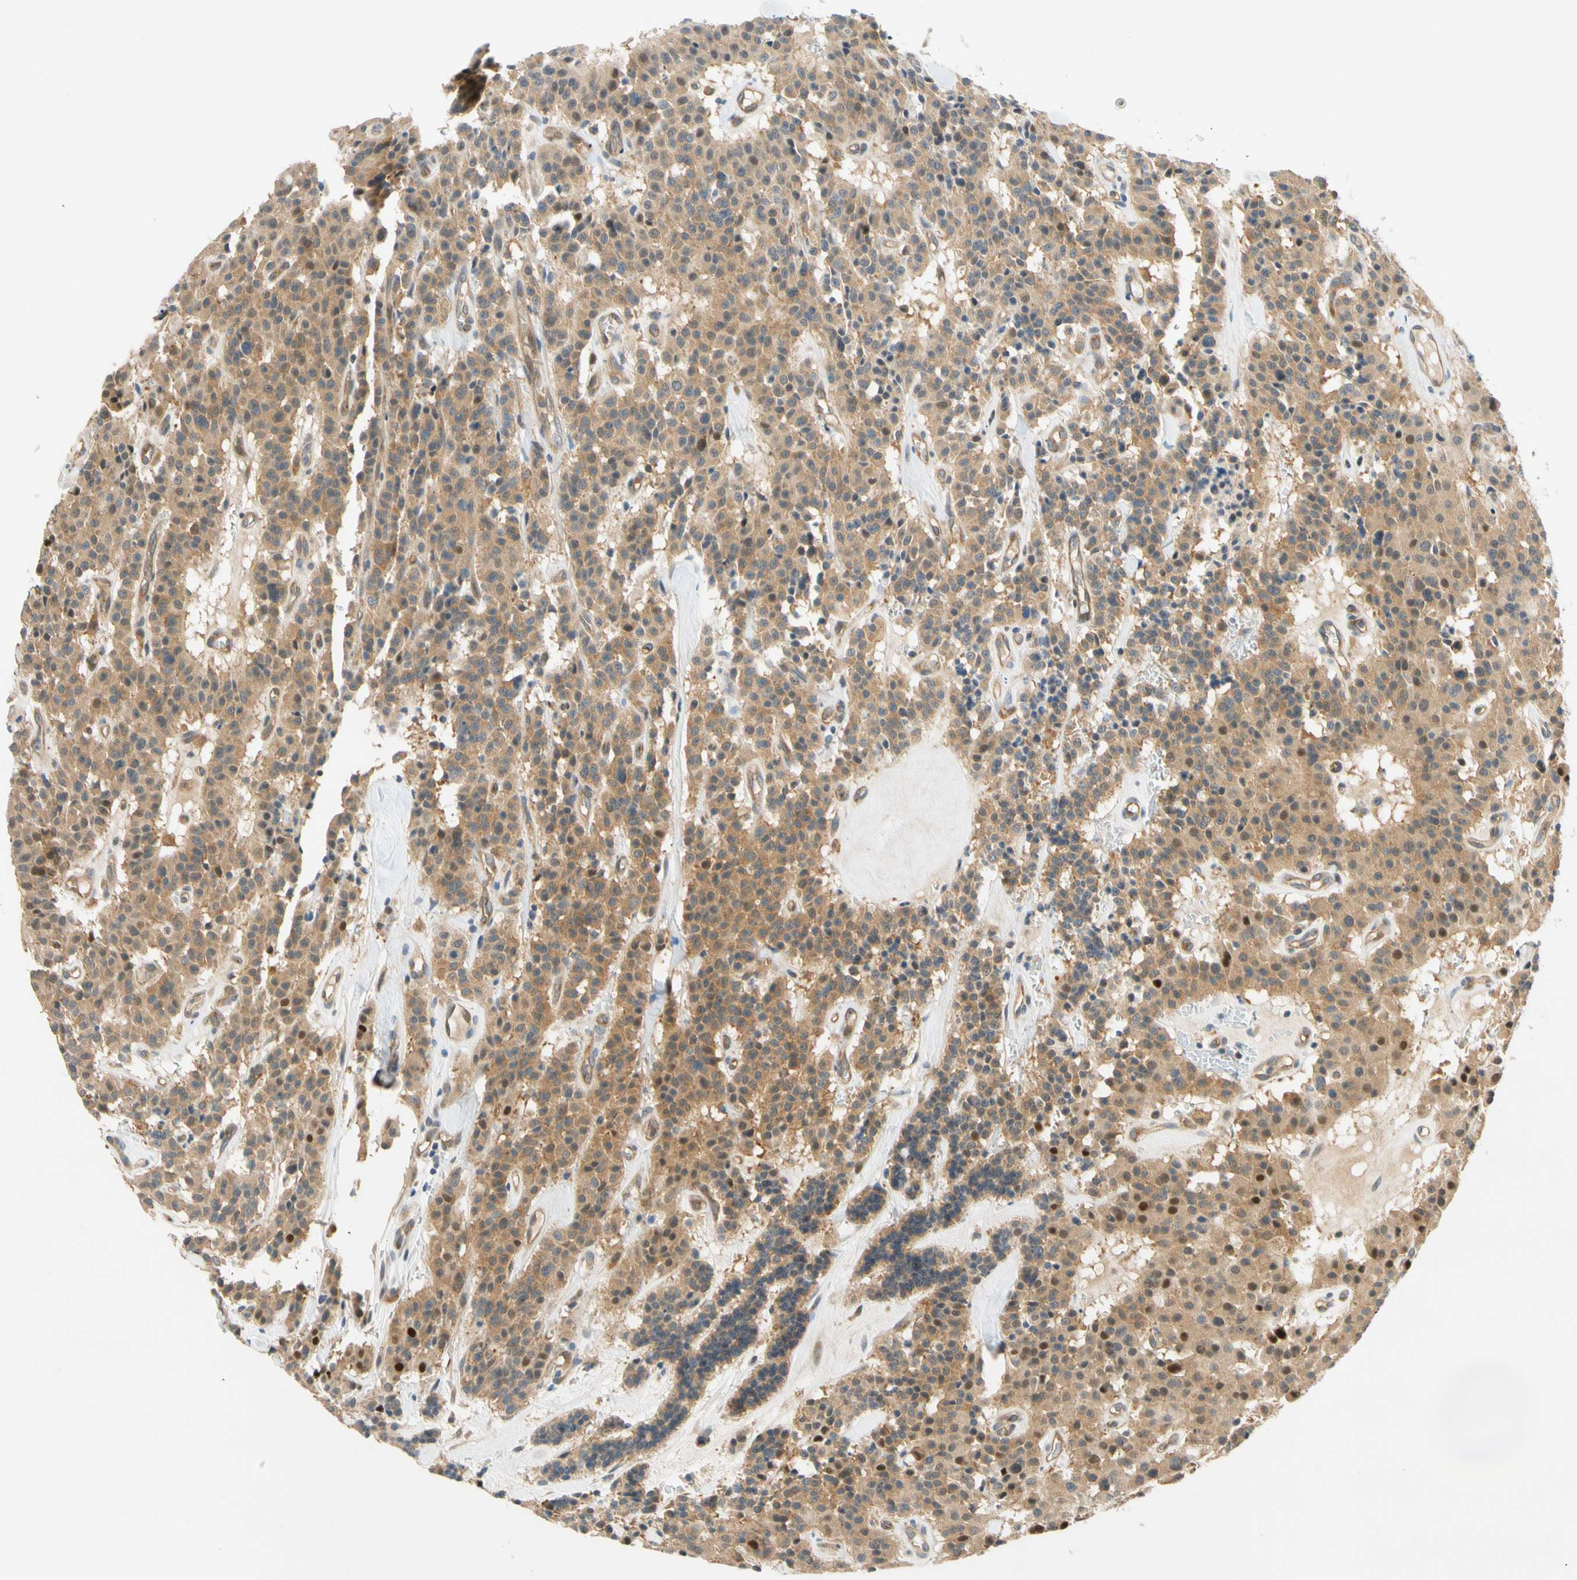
{"staining": {"intensity": "weak", "quantity": ">75%", "location": "cytoplasmic/membranous"}, "tissue": "carcinoid", "cell_type": "Tumor cells", "image_type": "cancer", "snomed": [{"axis": "morphology", "description": "Carcinoid, malignant, NOS"}, {"axis": "topography", "description": "Lung"}], "caption": "Carcinoid (malignant) stained with IHC shows weak cytoplasmic/membranous staining in approximately >75% of tumor cells. (DAB = brown stain, brightfield microscopy at high magnification).", "gene": "GATD1", "patient": {"sex": "male", "age": 30}}